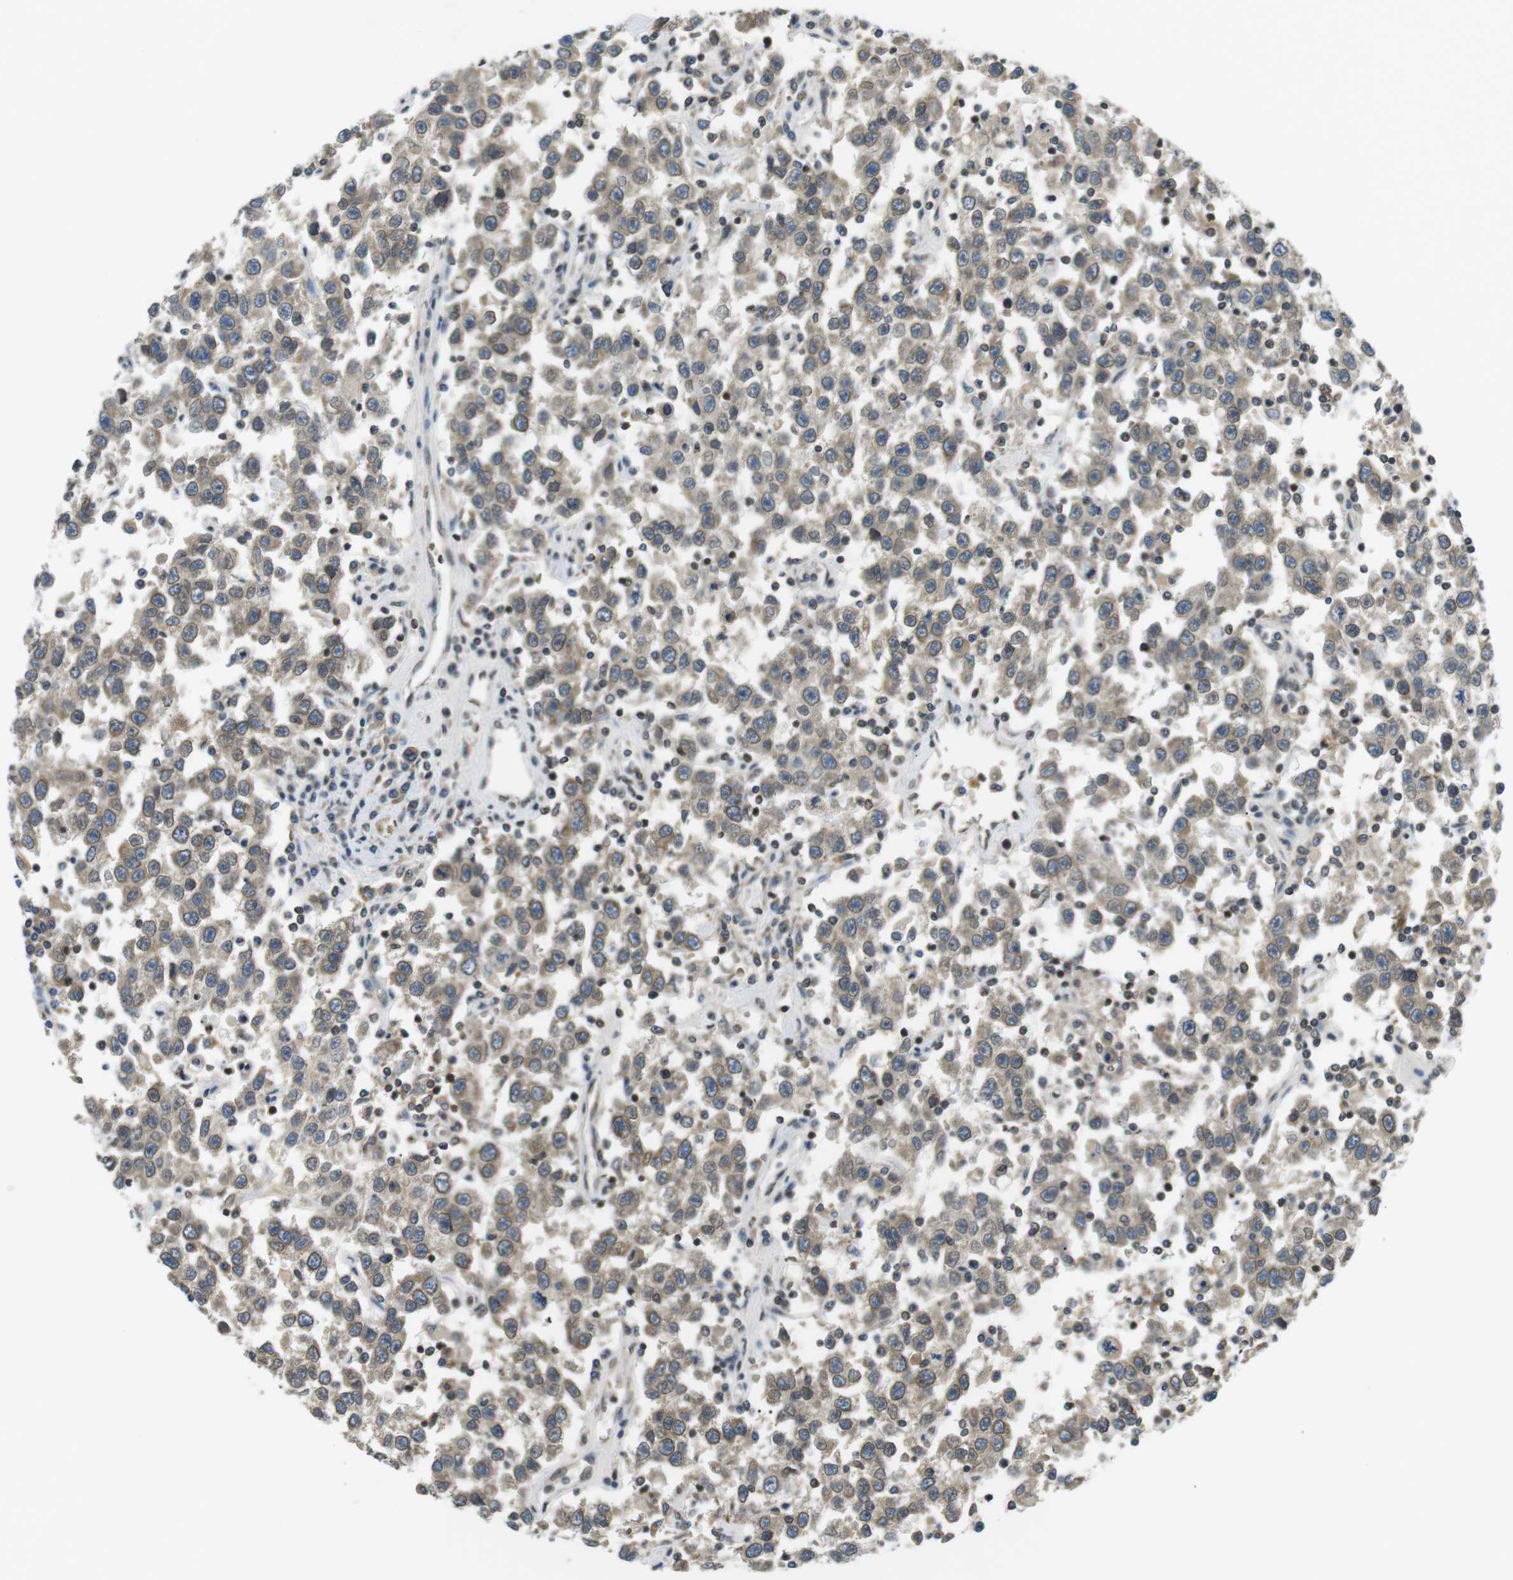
{"staining": {"intensity": "weak", "quantity": ">75%", "location": "cytoplasmic/membranous,nuclear"}, "tissue": "testis cancer", "cell_type": "Tumor cells", "image_type": "cancer", "snomed": [{"axis": "morphology", "description": "Seminoma, NOS"}, {"axis": "topography", "description": "Testis"}], "caption": "Human seminoma (testis) stained with a brown dye shows weak cytoplasmic/membranous and nuclear positive positivity in approximately >75% of tumor cells.", "gene": "TMX4", "patient": {"sex": "male", "age": 41}}